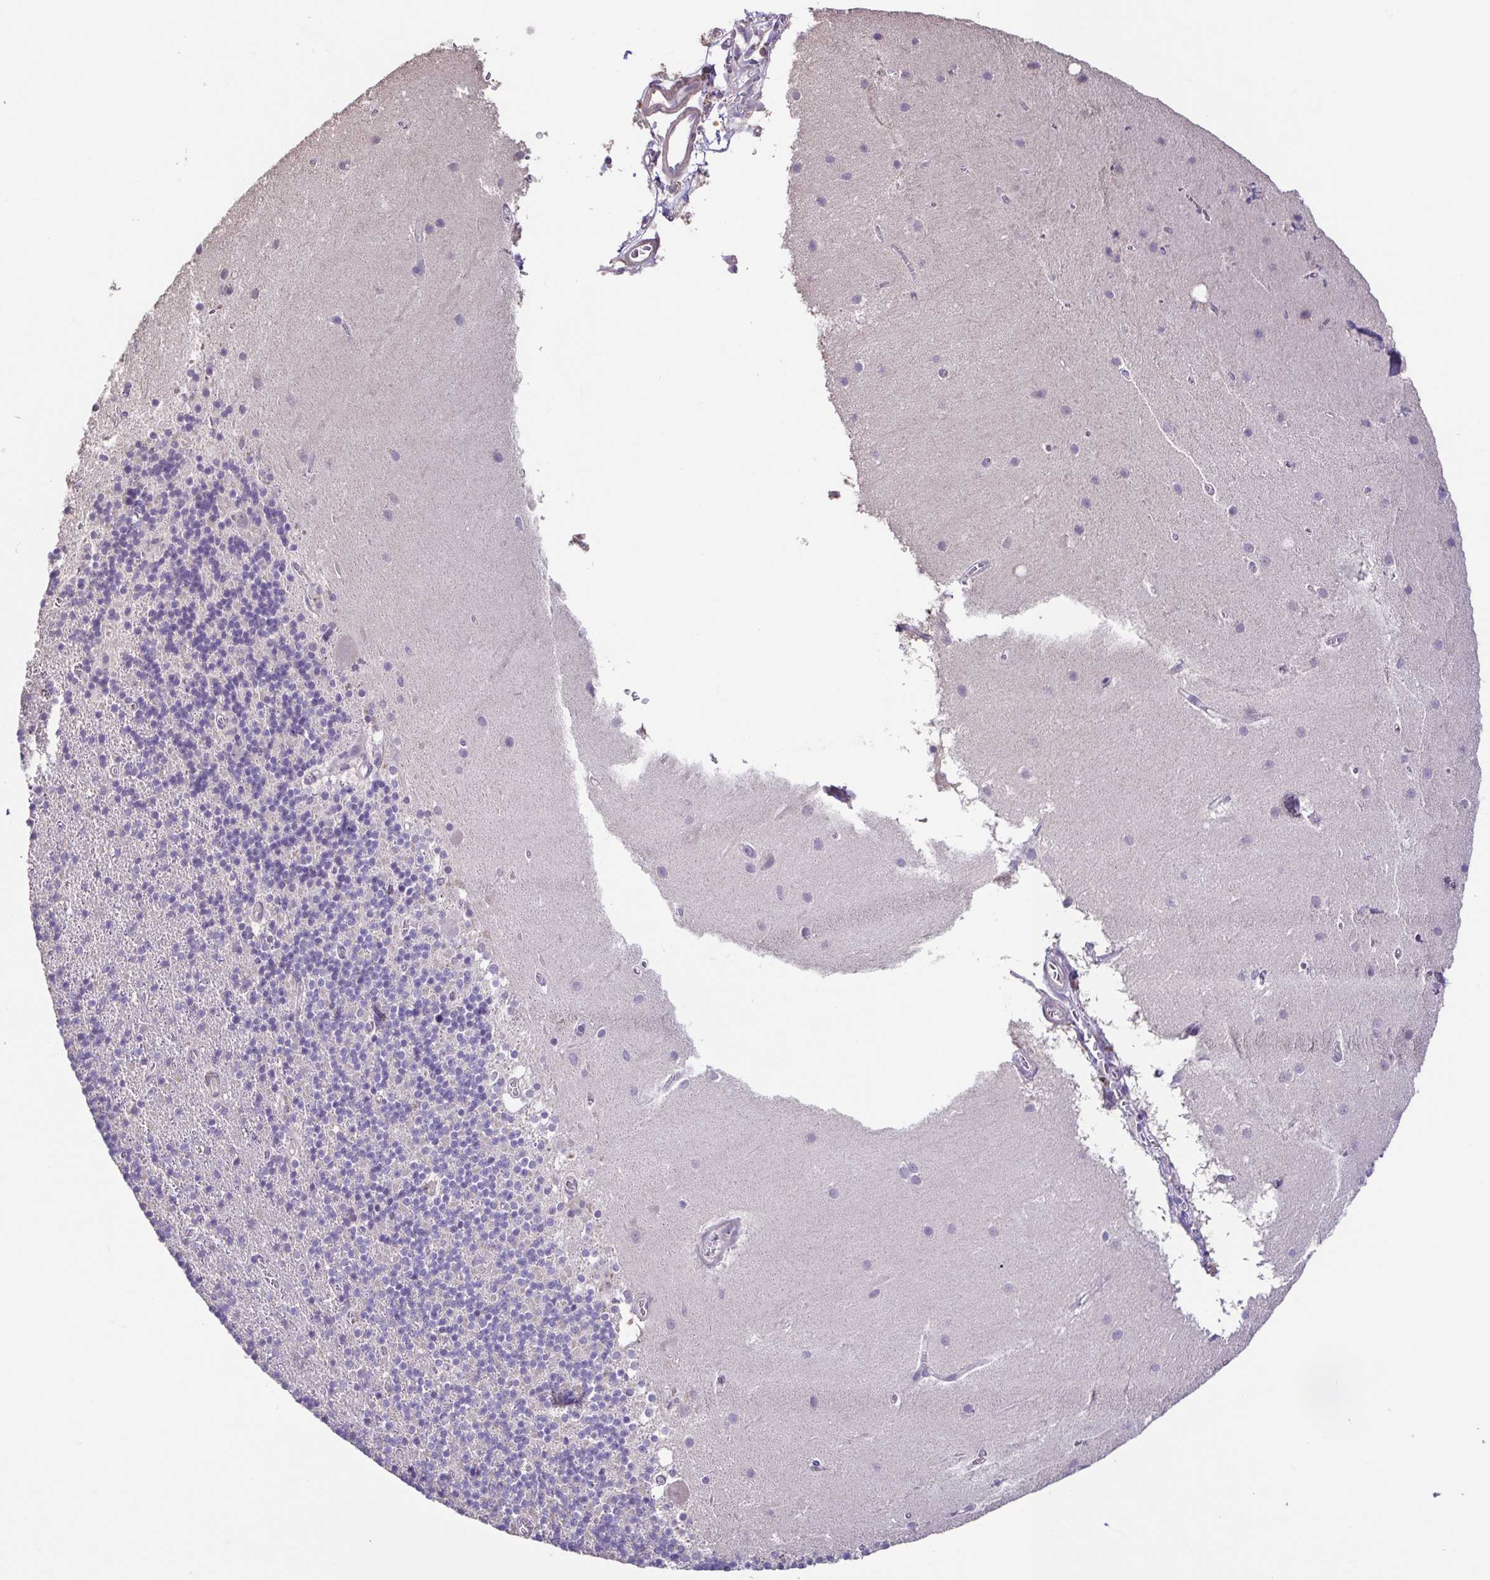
{"staining": {"intensity": "negative", "quantity": "none", "location": "none"}, "tissue": "cerebellum", "cell_type": "Cells in granular layer", "image_type": "normal", "snomed": [{"axis": "morphology", "description": "Normal tissue, NOS"}, {"axis": "topography", "description": "Cerebellum"}], "caption": "A high-resolution image shows immunohistochemistry staining of unremarkable cerebellum, which demonstrates no significant staining in cells in granular layer.", "gene": "ACTRT2", "patient": {"sex": "male", "age": 70}}